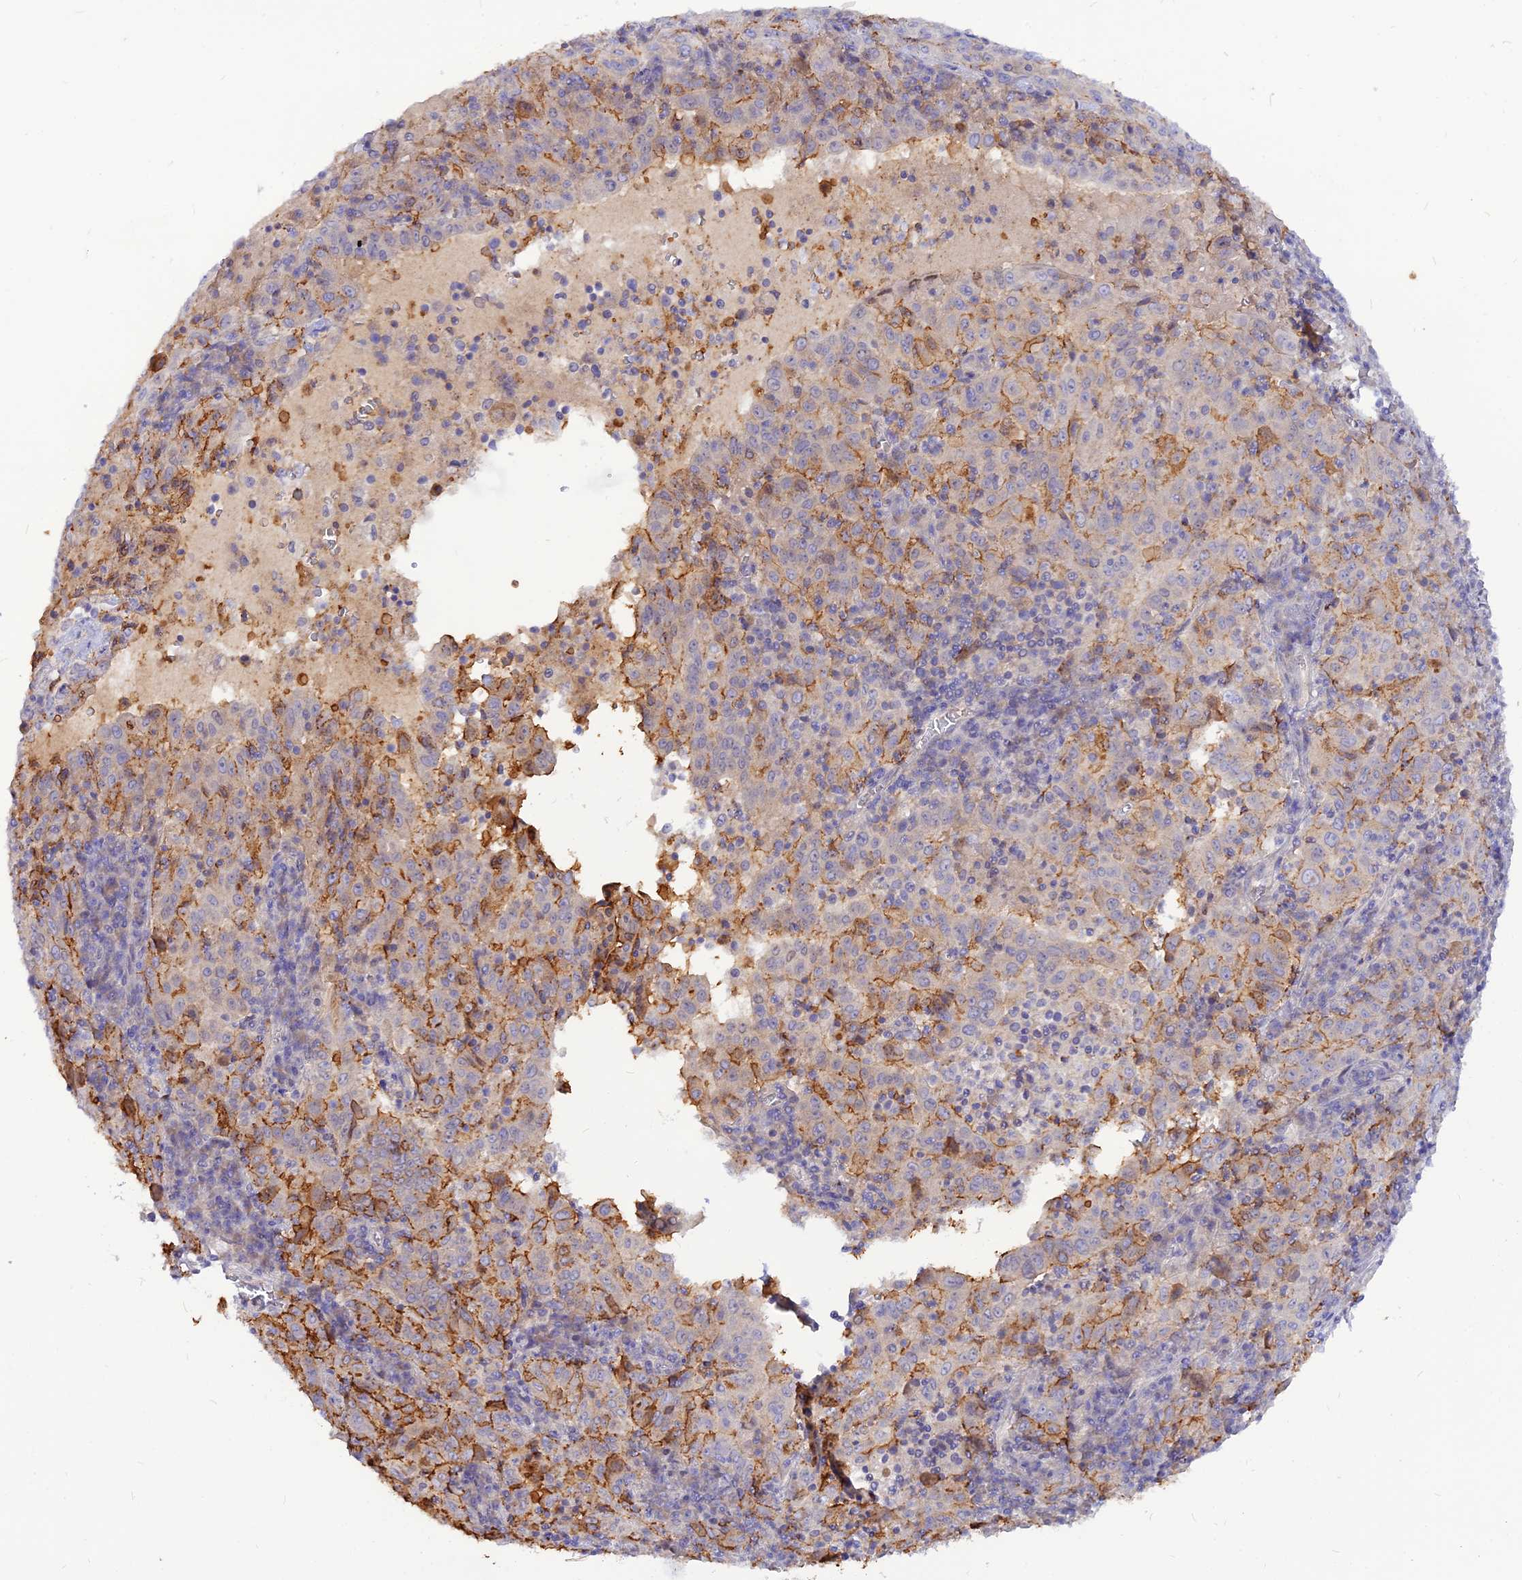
{"staining": {"intensity": "moderate", "quantity": "<25%", "location": "cytoplasmic/membranous"}, "tissue": "pancreatic cancer", "cell_type": "Tumor cells", "image_type": "cancer", "snomed": [{"axis": "morphology", "description": "Adenocarcinoma, NOS"}, {"axis": "topography", "description": "Pancreas"}], "caption": "IHC image of human pancreatic cancer (adenocarcinoma) stained for a protein (brown), which reveals low levels of moderate cytoplasmic/membranous expression in about <25% of tumor cells.", "gene": "CZIB", "patient": {"sex": "male", "age": 63}}